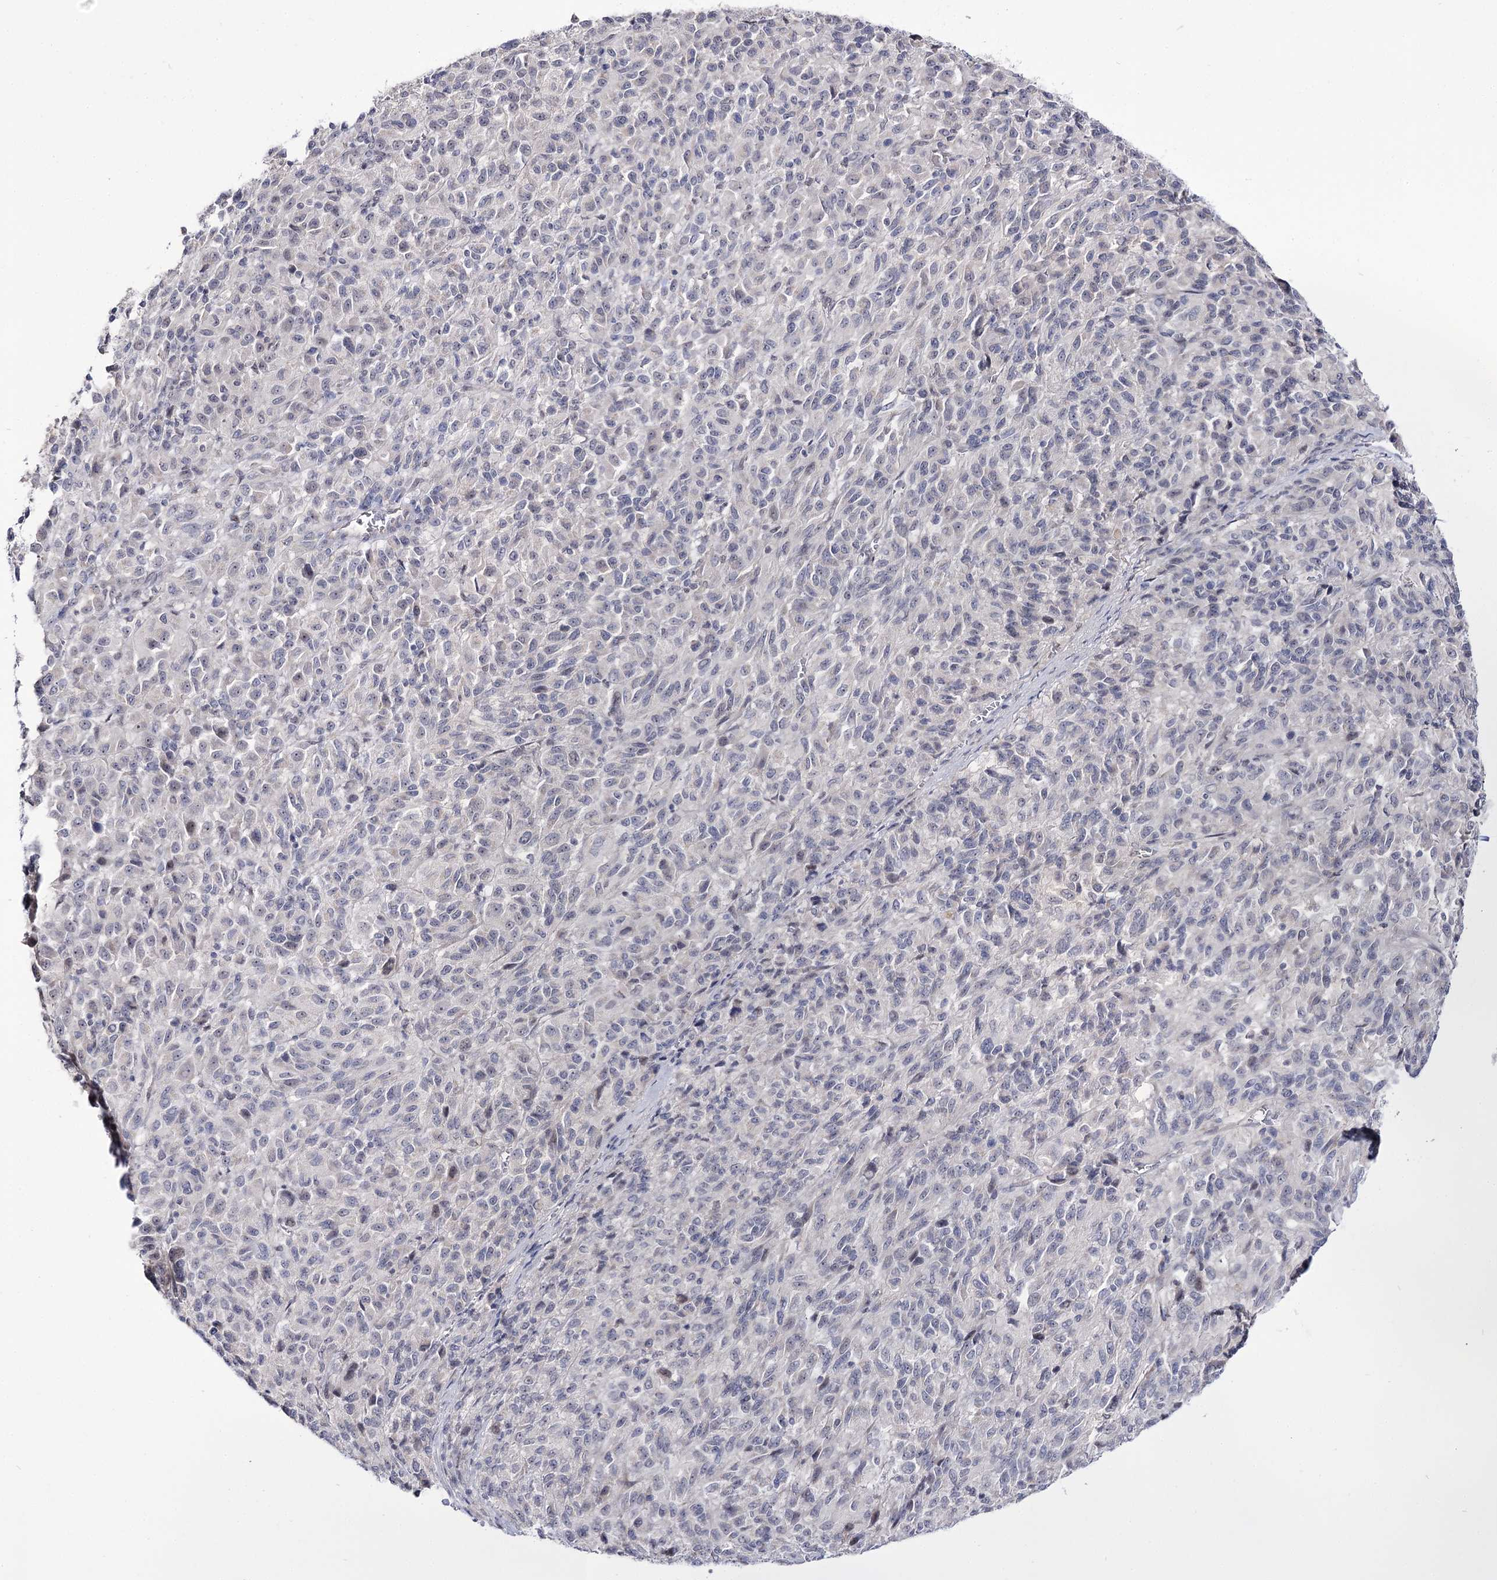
{"staining": {"intensity": "negative", "quantity": "none", "location": "none"}, "tissue": "melanoma", "cell_type": "Tumor cells", "image_type": "cancer", "snomed": [{"axis": "morphology", "description": "Malignant melanoma, Metastatic site"}, {"axis": "topography", "description": "Lung"}], "caption": "Immunohistochemistry (IHC) photomicrograph of neoplastic tissue: human malignant melanoma (metastatic site) stained with DAB (3,3'-diaminobenzidine) shows no significant protein staining in tumor cells.", "gene": "RRP9", "patient": {"sex": "male", "age": 64}}